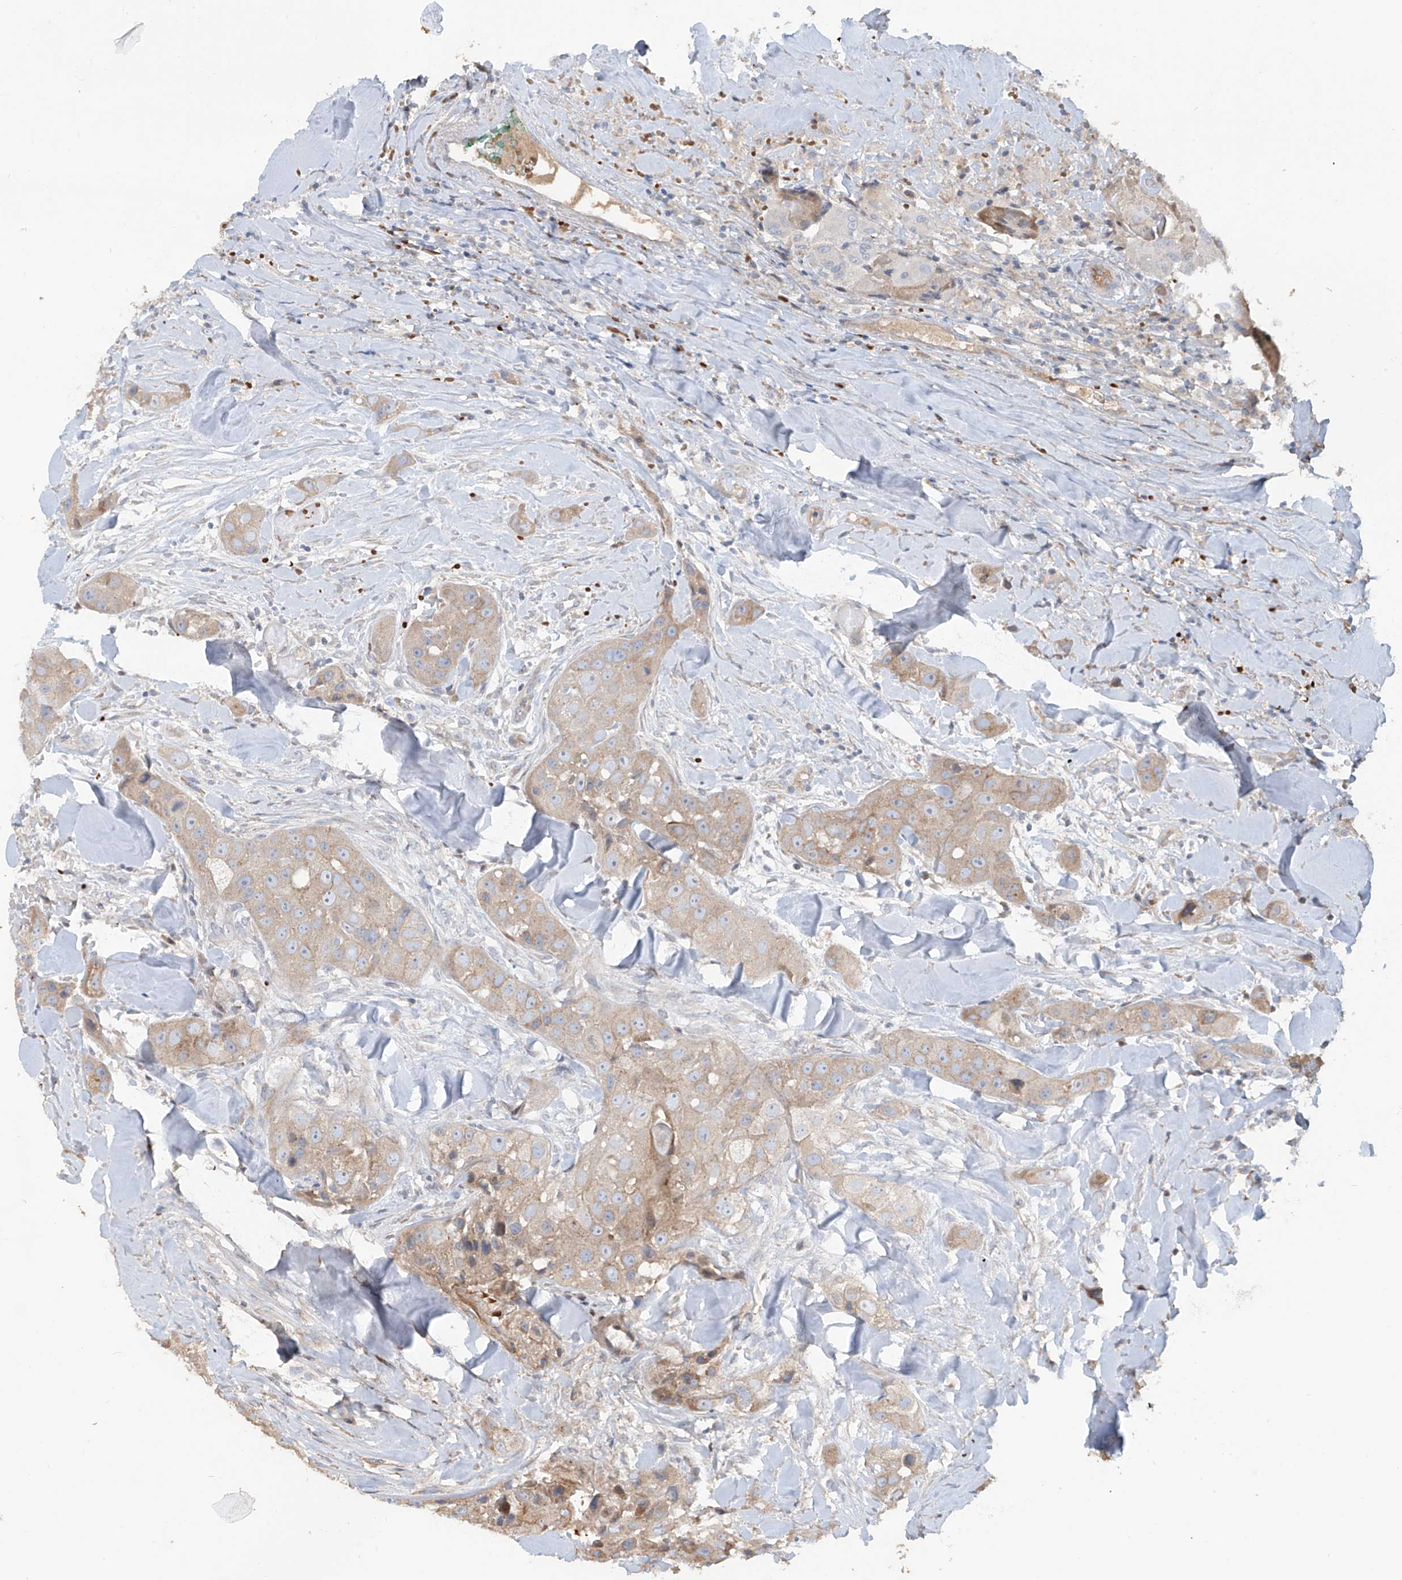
{"staining": {"intensity": "weak", "quantity": "<25%", "location": "cytoplasmic/membranous"}, "tissue": "head and neck cancer", "cell_type": "Tumor cells", "image_type": "cancer", "snomed": [{"axis": "morphology", "description": "Normal tissue, NOS"}, {"axis": "morphology", "description": "Squamous cell carcinoma, NOS"}, {"axis": "topography", "description": "Skeletal muscle"}, {"axis": "topography", "description": "Head-Neck"}], "caption": "Head and neck cancer (squamous cell carcinoma) was stained to show a protein in brown. There is no significant positivity in tumor cells. (DAB (3,3'-diaminobenzidine) IHC with hematoxylin counter stain).", "gene": "ABTB1", "patient": {"sex": "male", "age": 51}}